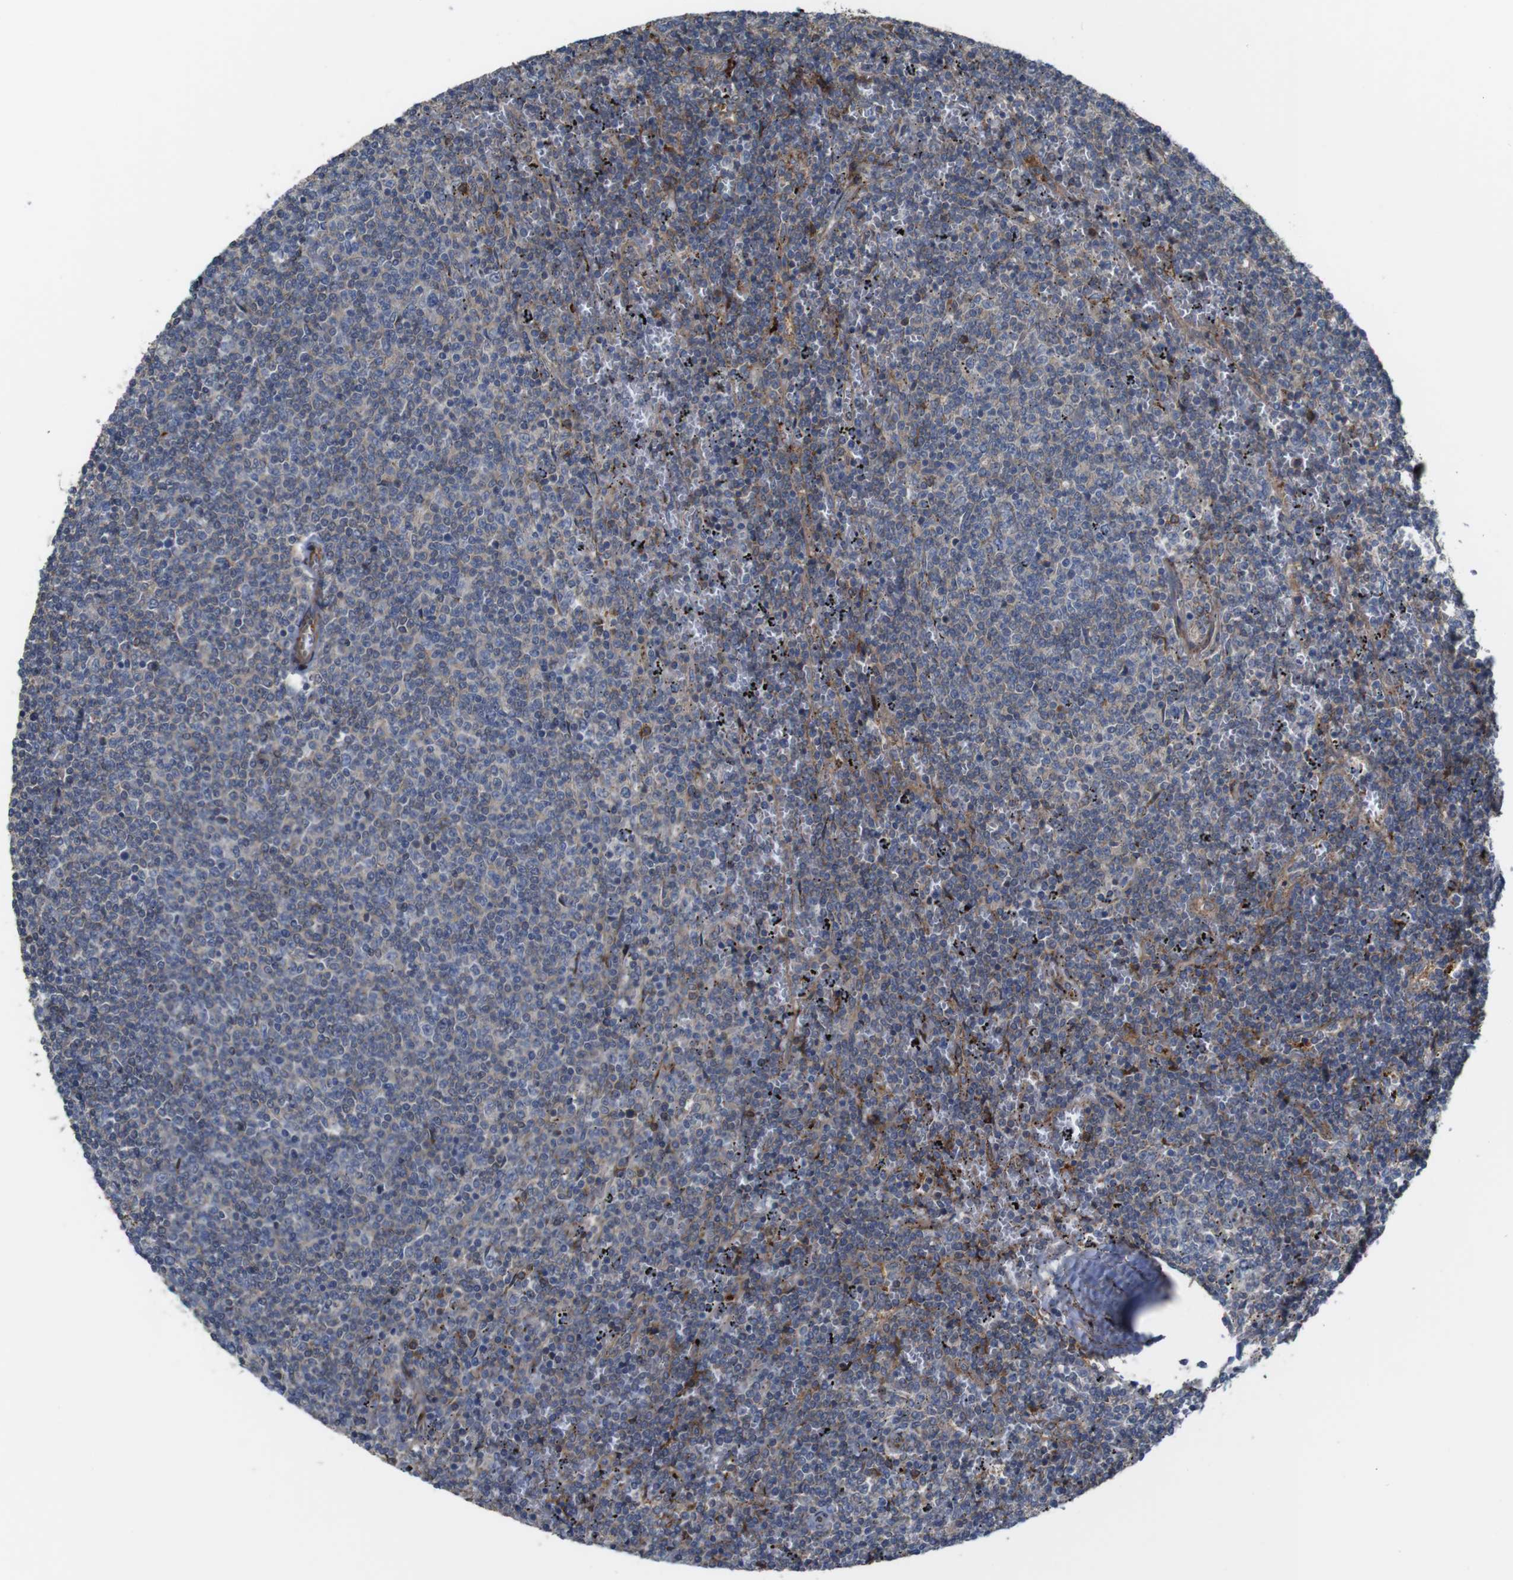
{"staining": {"intensity": "negative", "quantity": "none", "location": "none"}, "tissue": "lymphoma", "cell_type": "Tumor cells", "image_type": "cancer", "snomed": [{"axis": "morphology", "description": "Malignant lymphoma, non-Hodgkin's type, Low grade"}, {"axis": "topography", "description": "Spleen"}], "caption": "A photomicrograph of lymphoma stained for a protein displays no brown staining in tumor cells.", "gene": "PCOLCE2", "patient": {"sex": "female", "age": 50}}